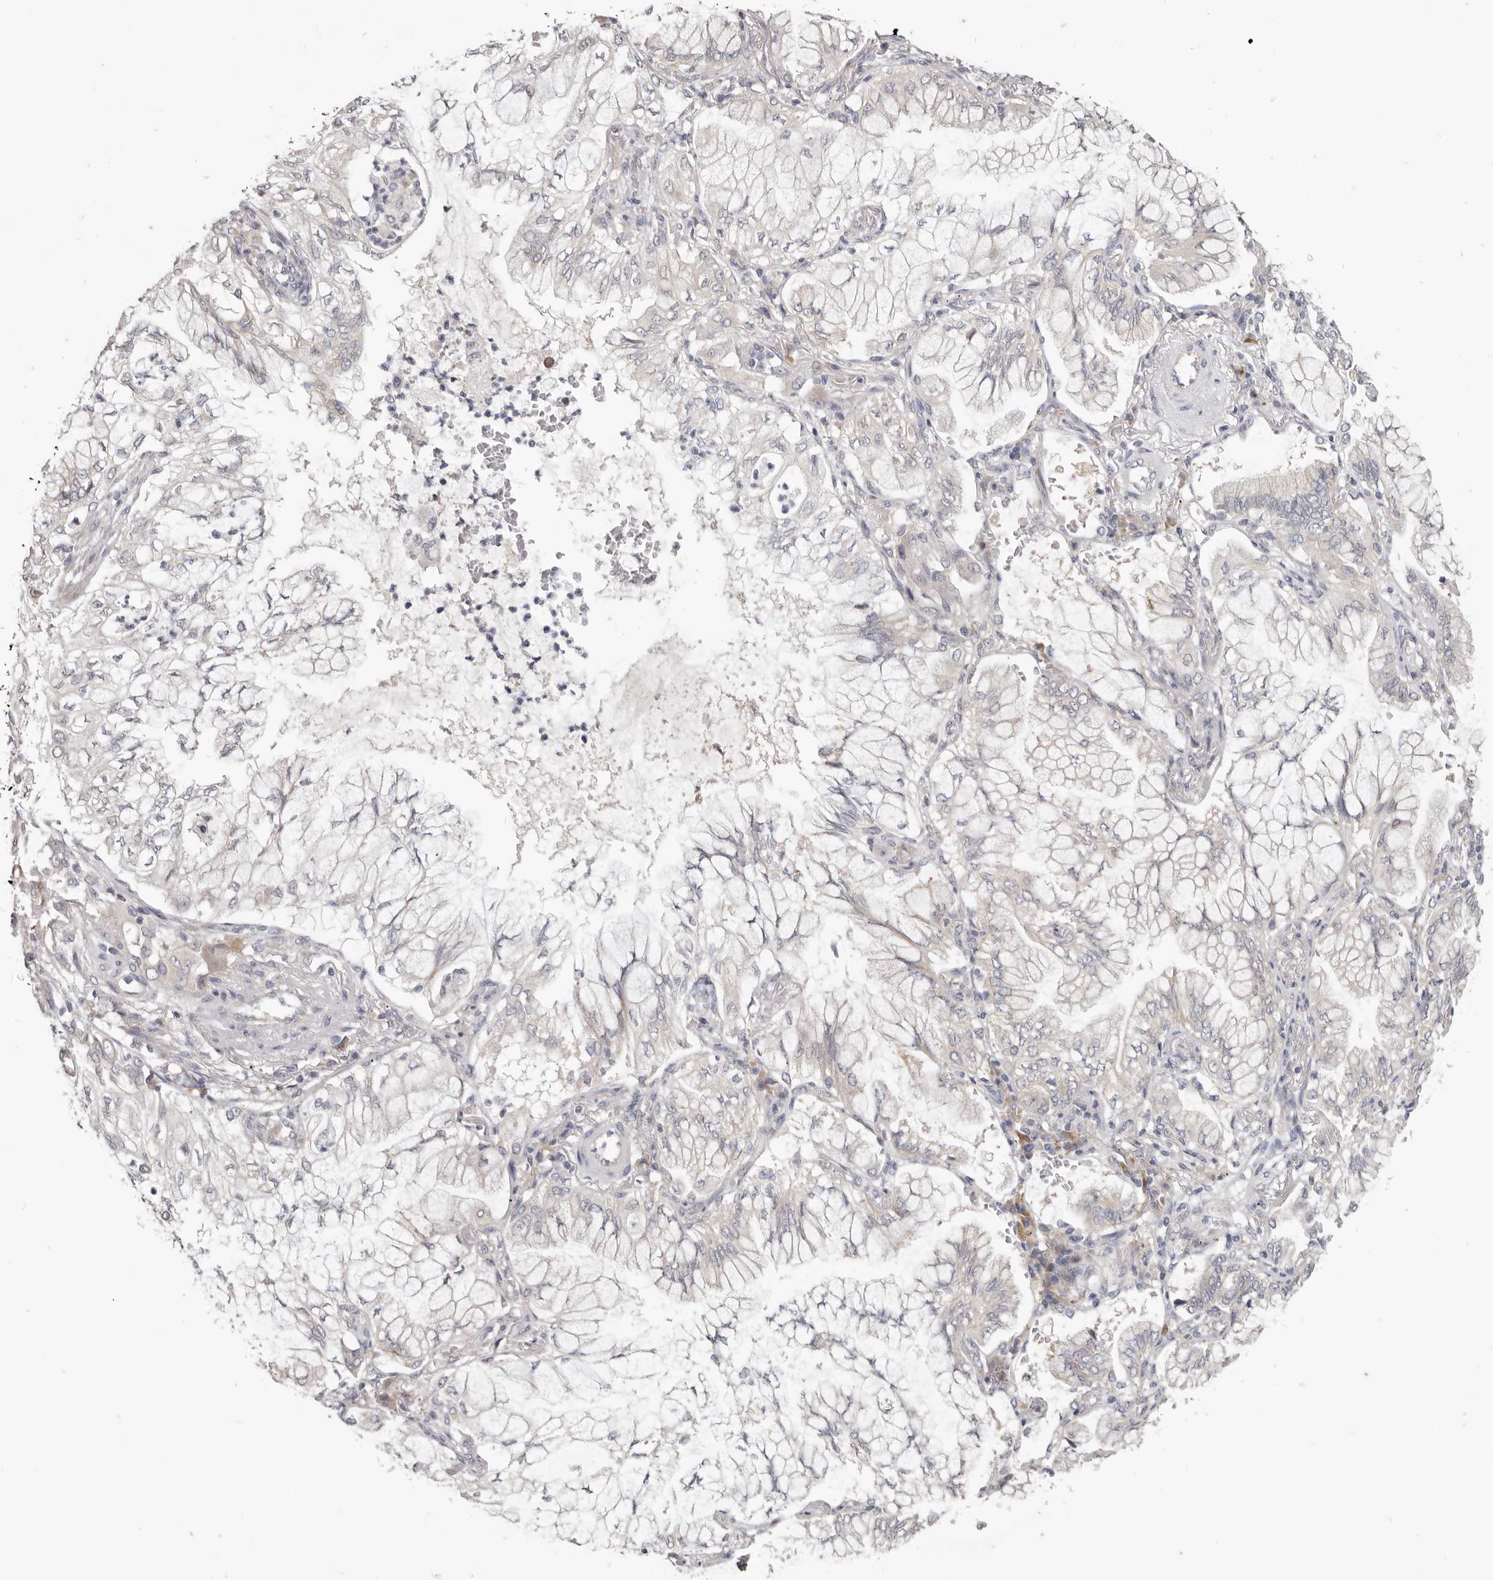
{"staining": {"intensity": "negative", "quantity": "none", "location": "none"}, "tissue": "lung cancer", "cell_type": "Tumor cells", "image_type": "cancer", "snomed": [{"axis": "morphology", "description": "Adenocarcinoma, NOS"}, {"axis": "topography", "description": "Lung"}], "caption": "There is no significant expression in tumor cells of lung adenocarcinoma.", "gene": "WDR77", "patient": {"sex": "female", "age": 70}}